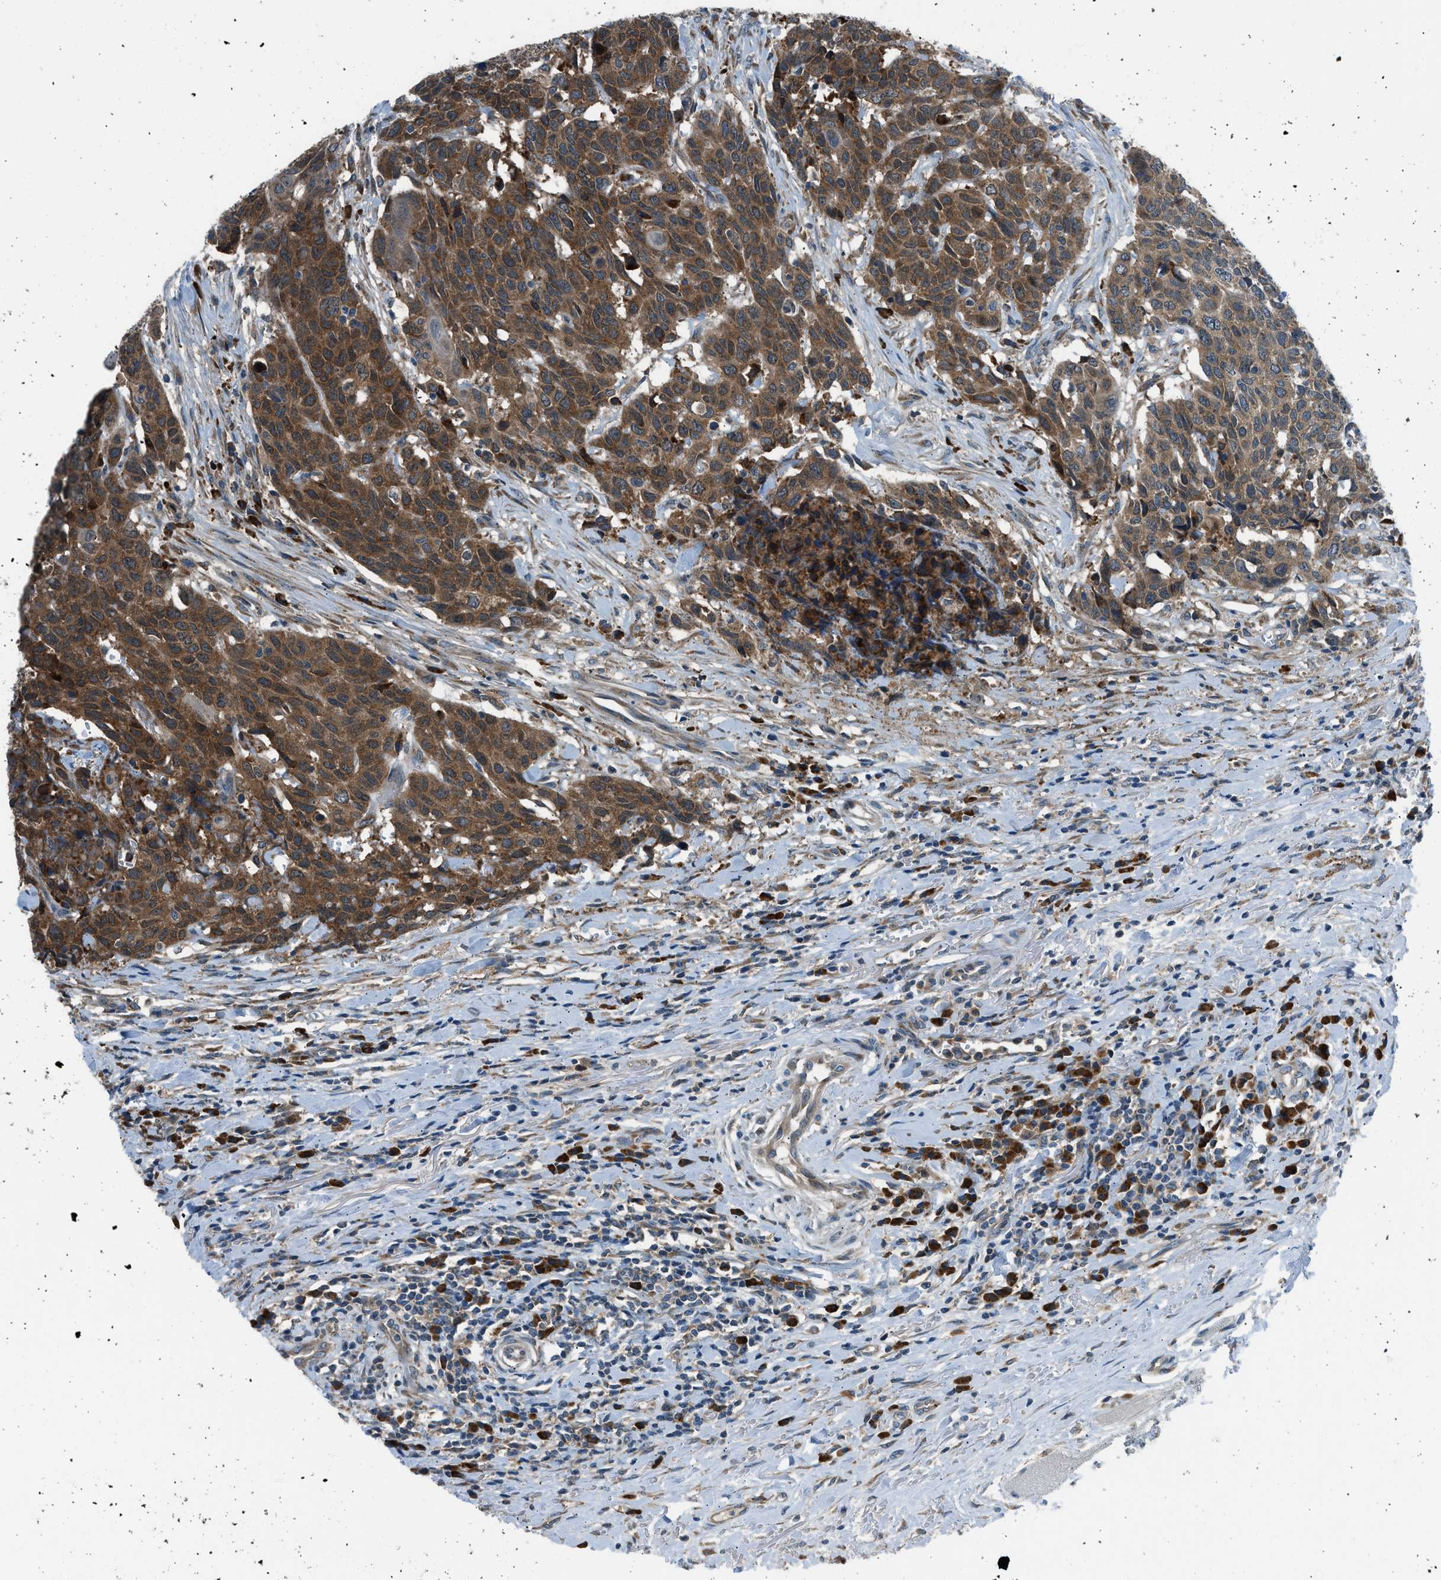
{"staining": {"intensity": "strong", "quantity": ">75%", "location": "cytoplasmic/membranous"}, "tissue": "head and neck cancer", "cell_type": "Tumor cells", "image_type": "cancer", "snomed": [{"axis": "morphology", "description": "Squamous cell carcinoma, NOS"}, {"axis": "topography", "description": "Head-Neck"}], "caption": "There is high levels of strong cytoplasmic/membranous expression in tumor cells of head and neck squamous cell carcinoma, as demonstrated by immunohistochemical staining (brown color).", "gene": "EDARADD", "patient": {"sex": "male", "age": 66}}